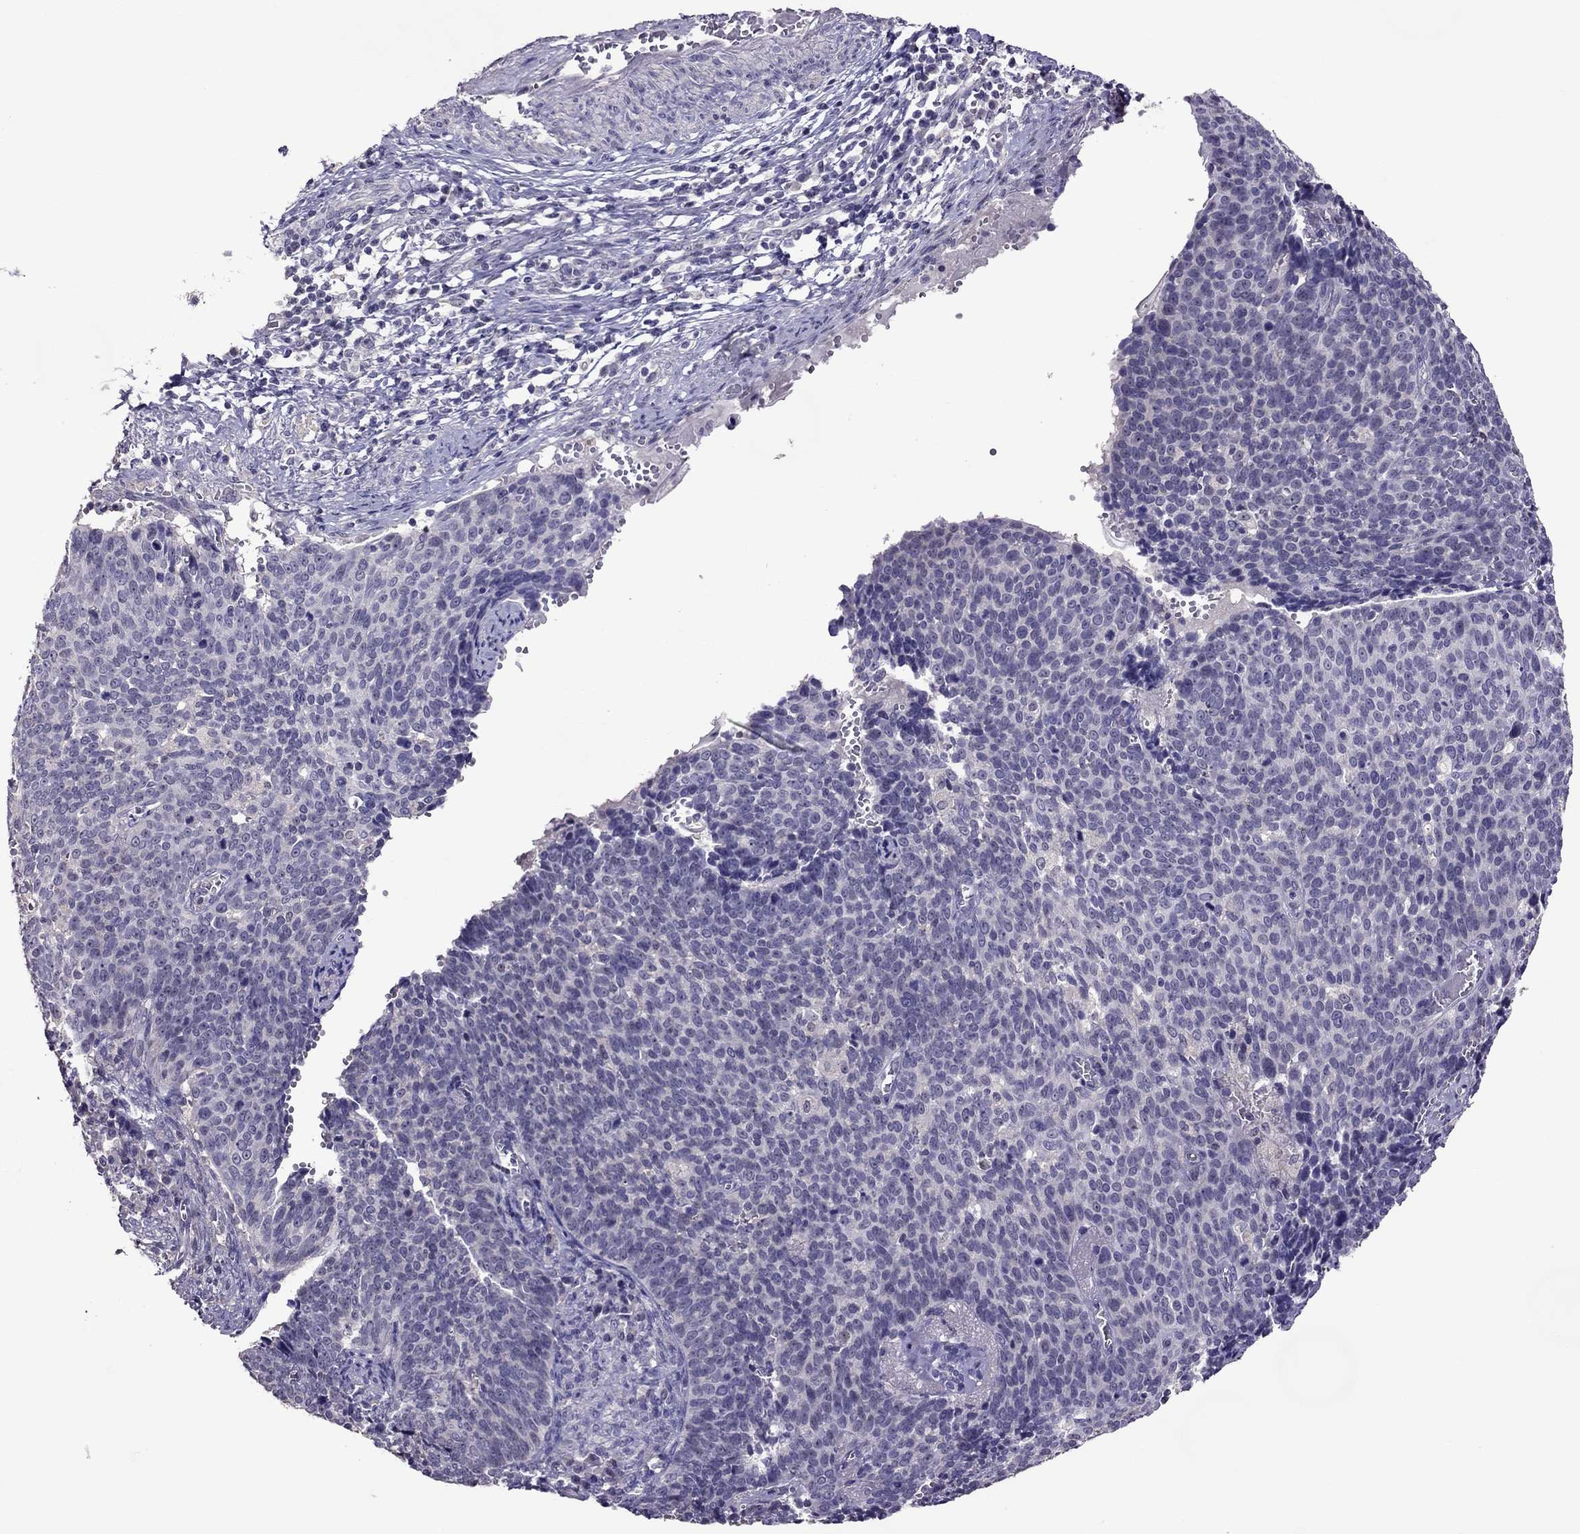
{"staining": {"intensity": "negative", "quantity": "none", "location": "none"}, "tissue": "cervical cancer", "cell_type": "Tumor cells", "image_type": "cancer", "snomed": [{"axis": "morphology", "description": "Normal tissue, NOS"}, {"axis": "morphology", "description": "Squamous cell carcinoma, NOS"}, {"axis": "topography", "description": "Cervix"}], "caption": "Photomicrograph shows no significant protein positivity in tumor cells of cervical cancer (squamous cell carcinoma). (DAB (3,3'-diaminobenzidine) immunohistochemistry with hematoxylin counter stain).", "gene": "LRRC46", "patient": {"sex": "female", "age": 39}}